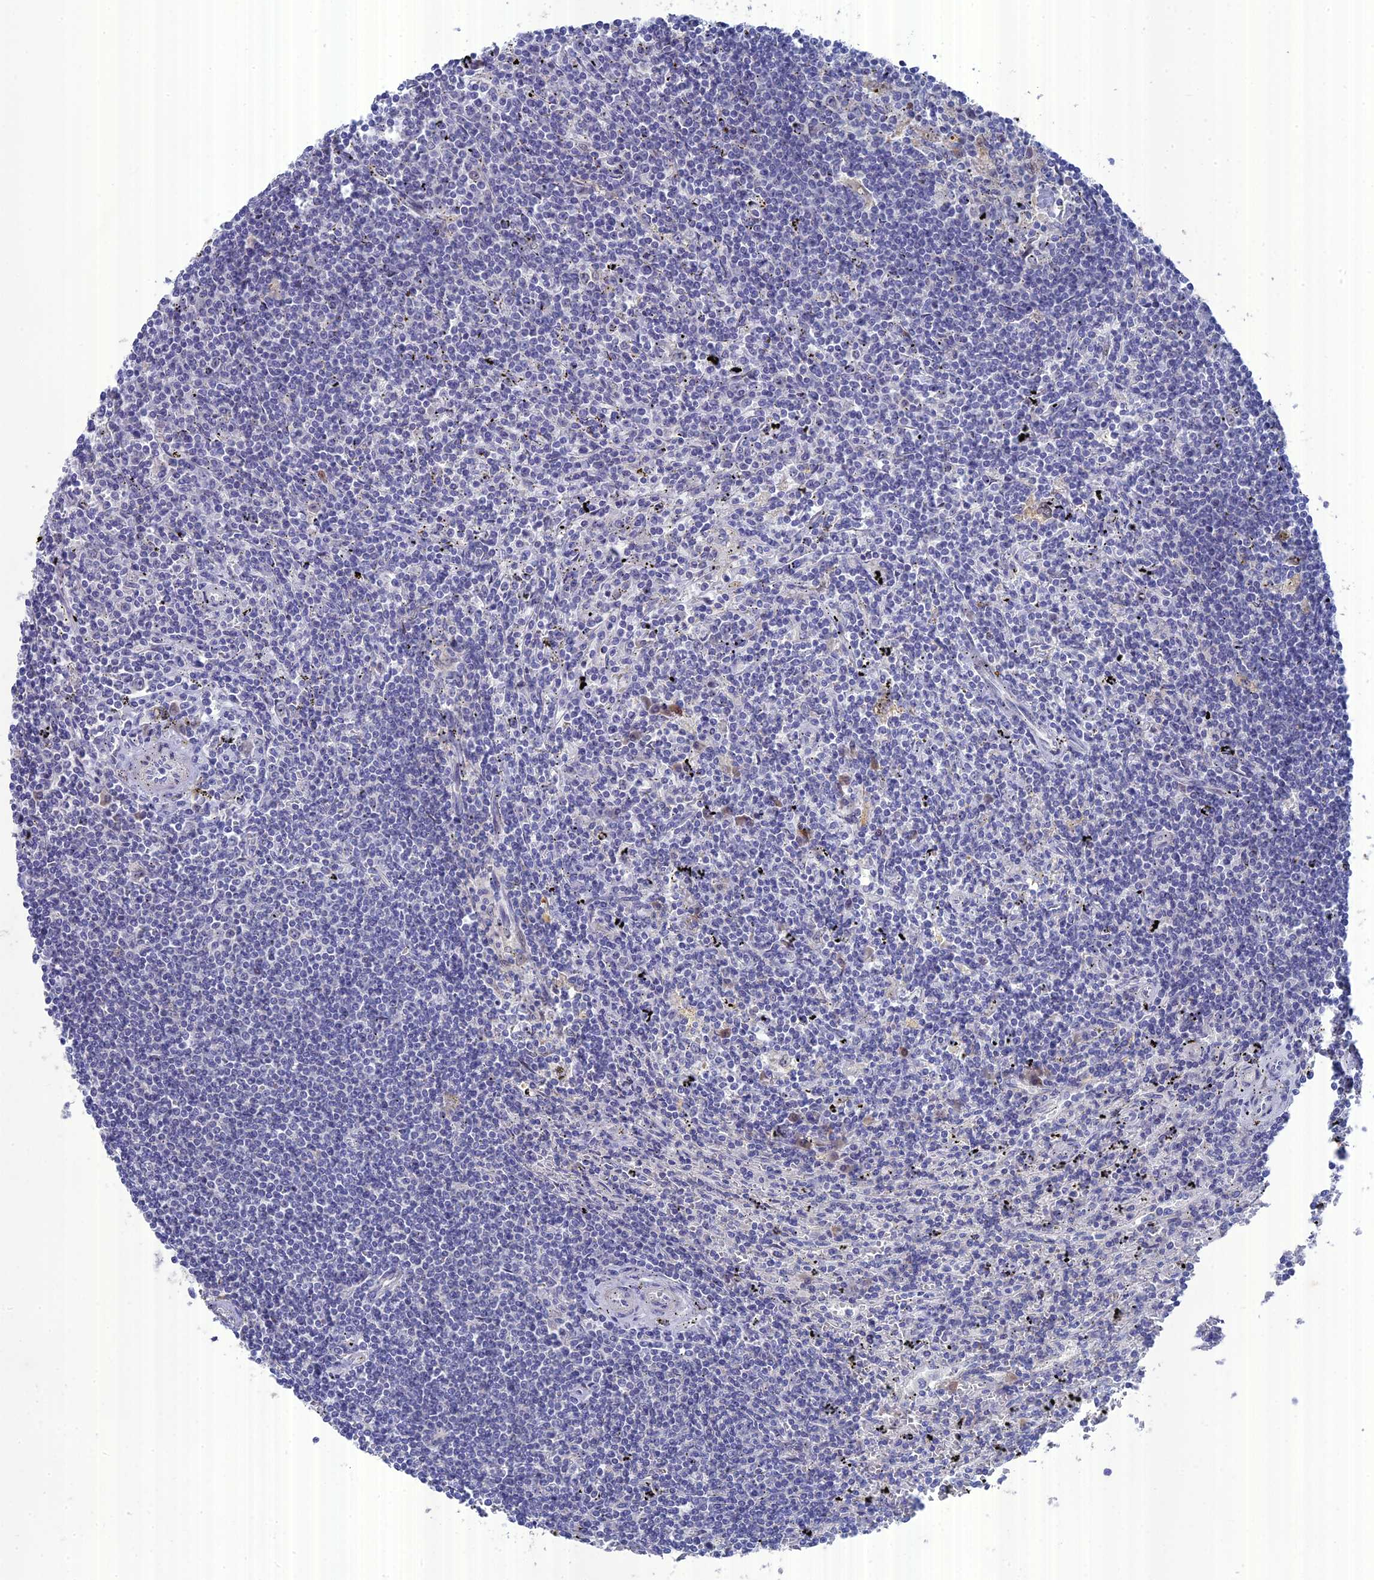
{"staining": {"intensity": "negative", "quantity": "none", "location": "none"}, "tissue": "lymphoma", "cell_type": "Tumor cells", "image_type": "cancer", "snomed": [{"axis": "morphology", "description": "Malignant lymphoma, non-Hodgkin's type, Low grade"}, {"axis": "topography", "description": "Spleen"}], "caption": "Tumor cells show no significant expression in malignant lymphoma, non-Hodgkin's type (low-grade).", "gene": "TMEM161A", "patient": {"sex": "male", "age": 76}}